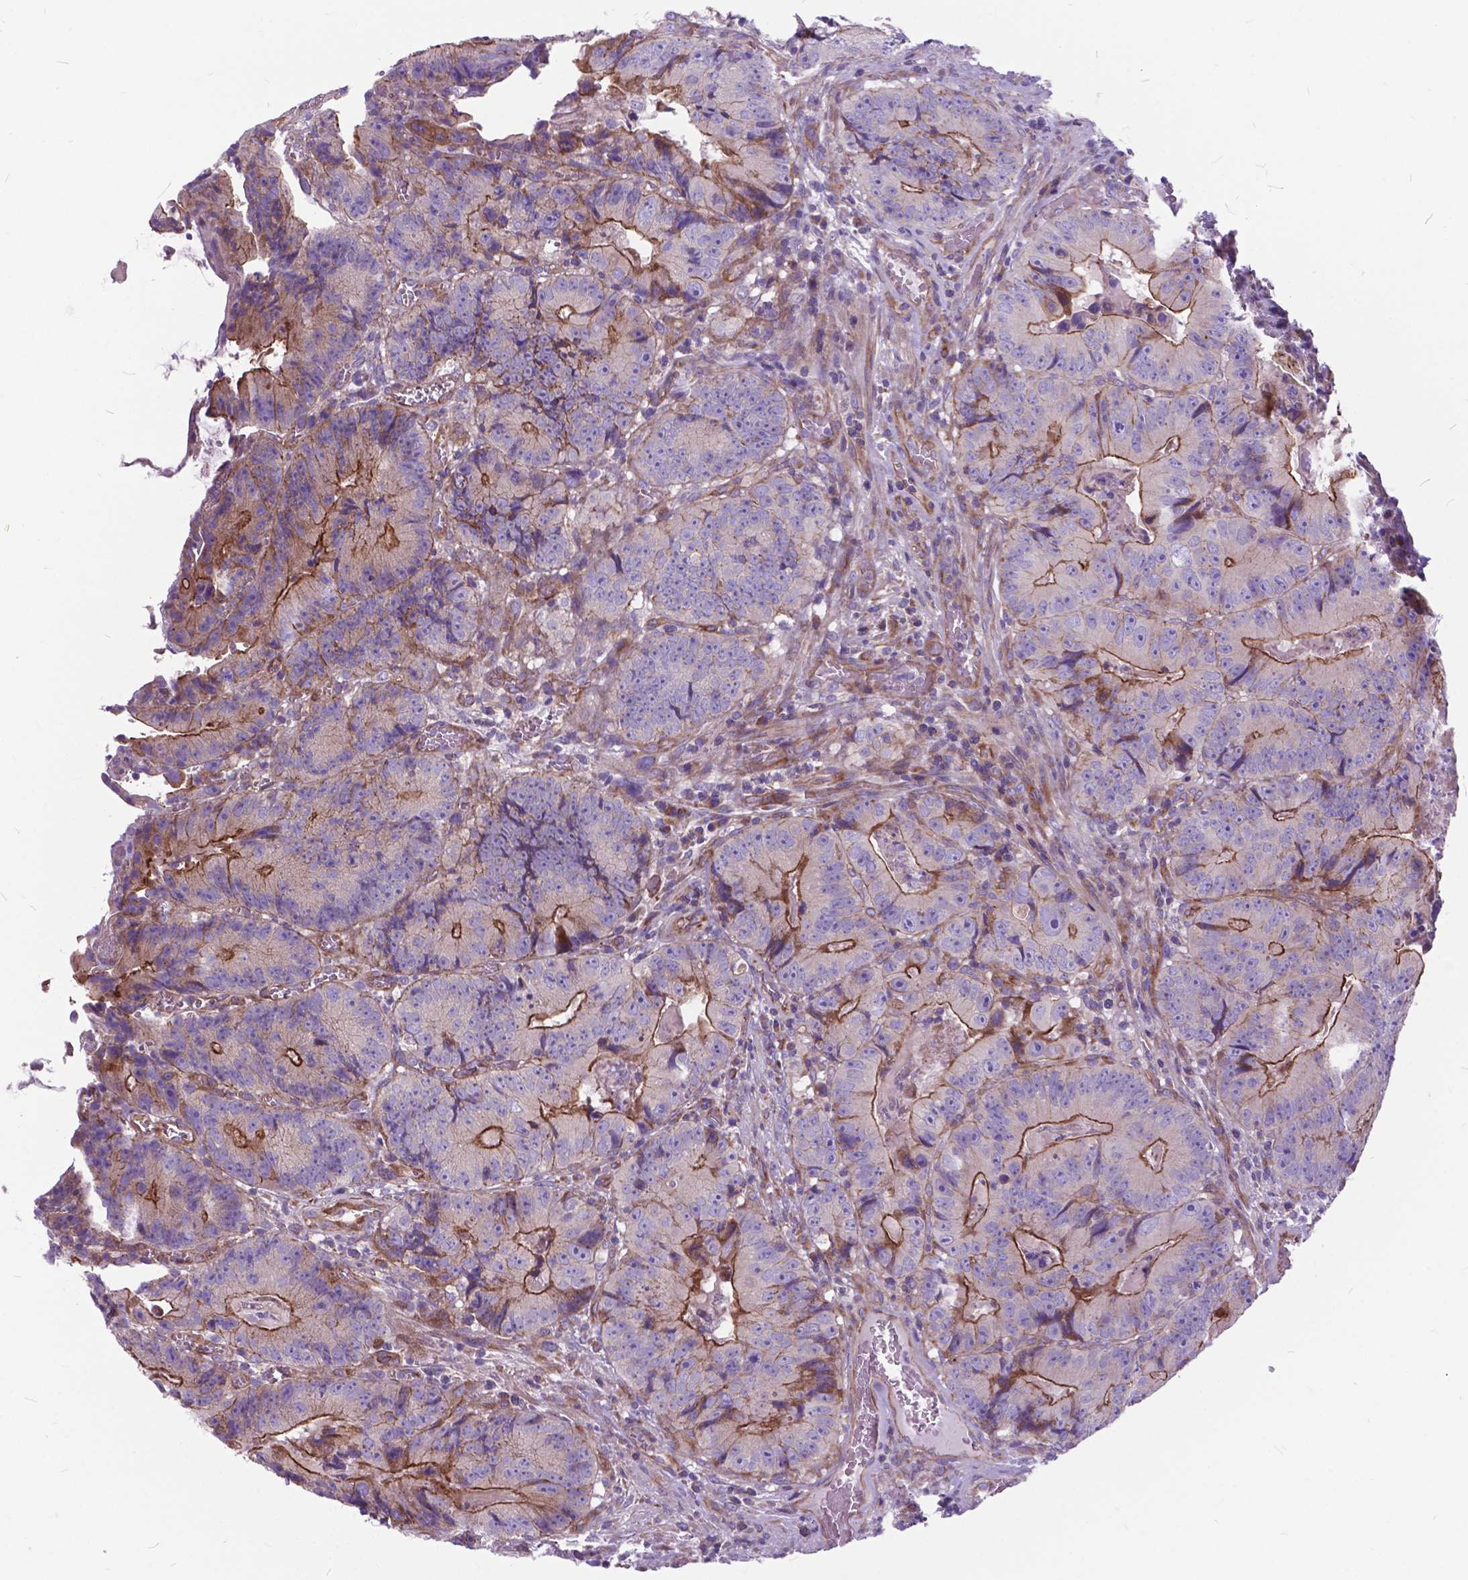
{"staining": {"intensity": "moderate", "quantity": "<25%", "location": "cytoplasmic/membranous"}, "tissue": "colorectal cancer", "cell_type": "Tumor cells", "image_type": "cancer", "snomed": [{"axis": "morphology", "description": "Adenocarcinoma, NOS"}, {"axis": "topography", "description": "Colon"}], "caption": "IHC (DAB (3,3'-diaminobenzidine)) staining of human colorectal cancer (adenocarcinoma) shows moderate cytoplasmic/membranous protein expression in about <25% of tumor cells.", "gene": "FLT4", "patient": {"sex": "female", "age": 86}}